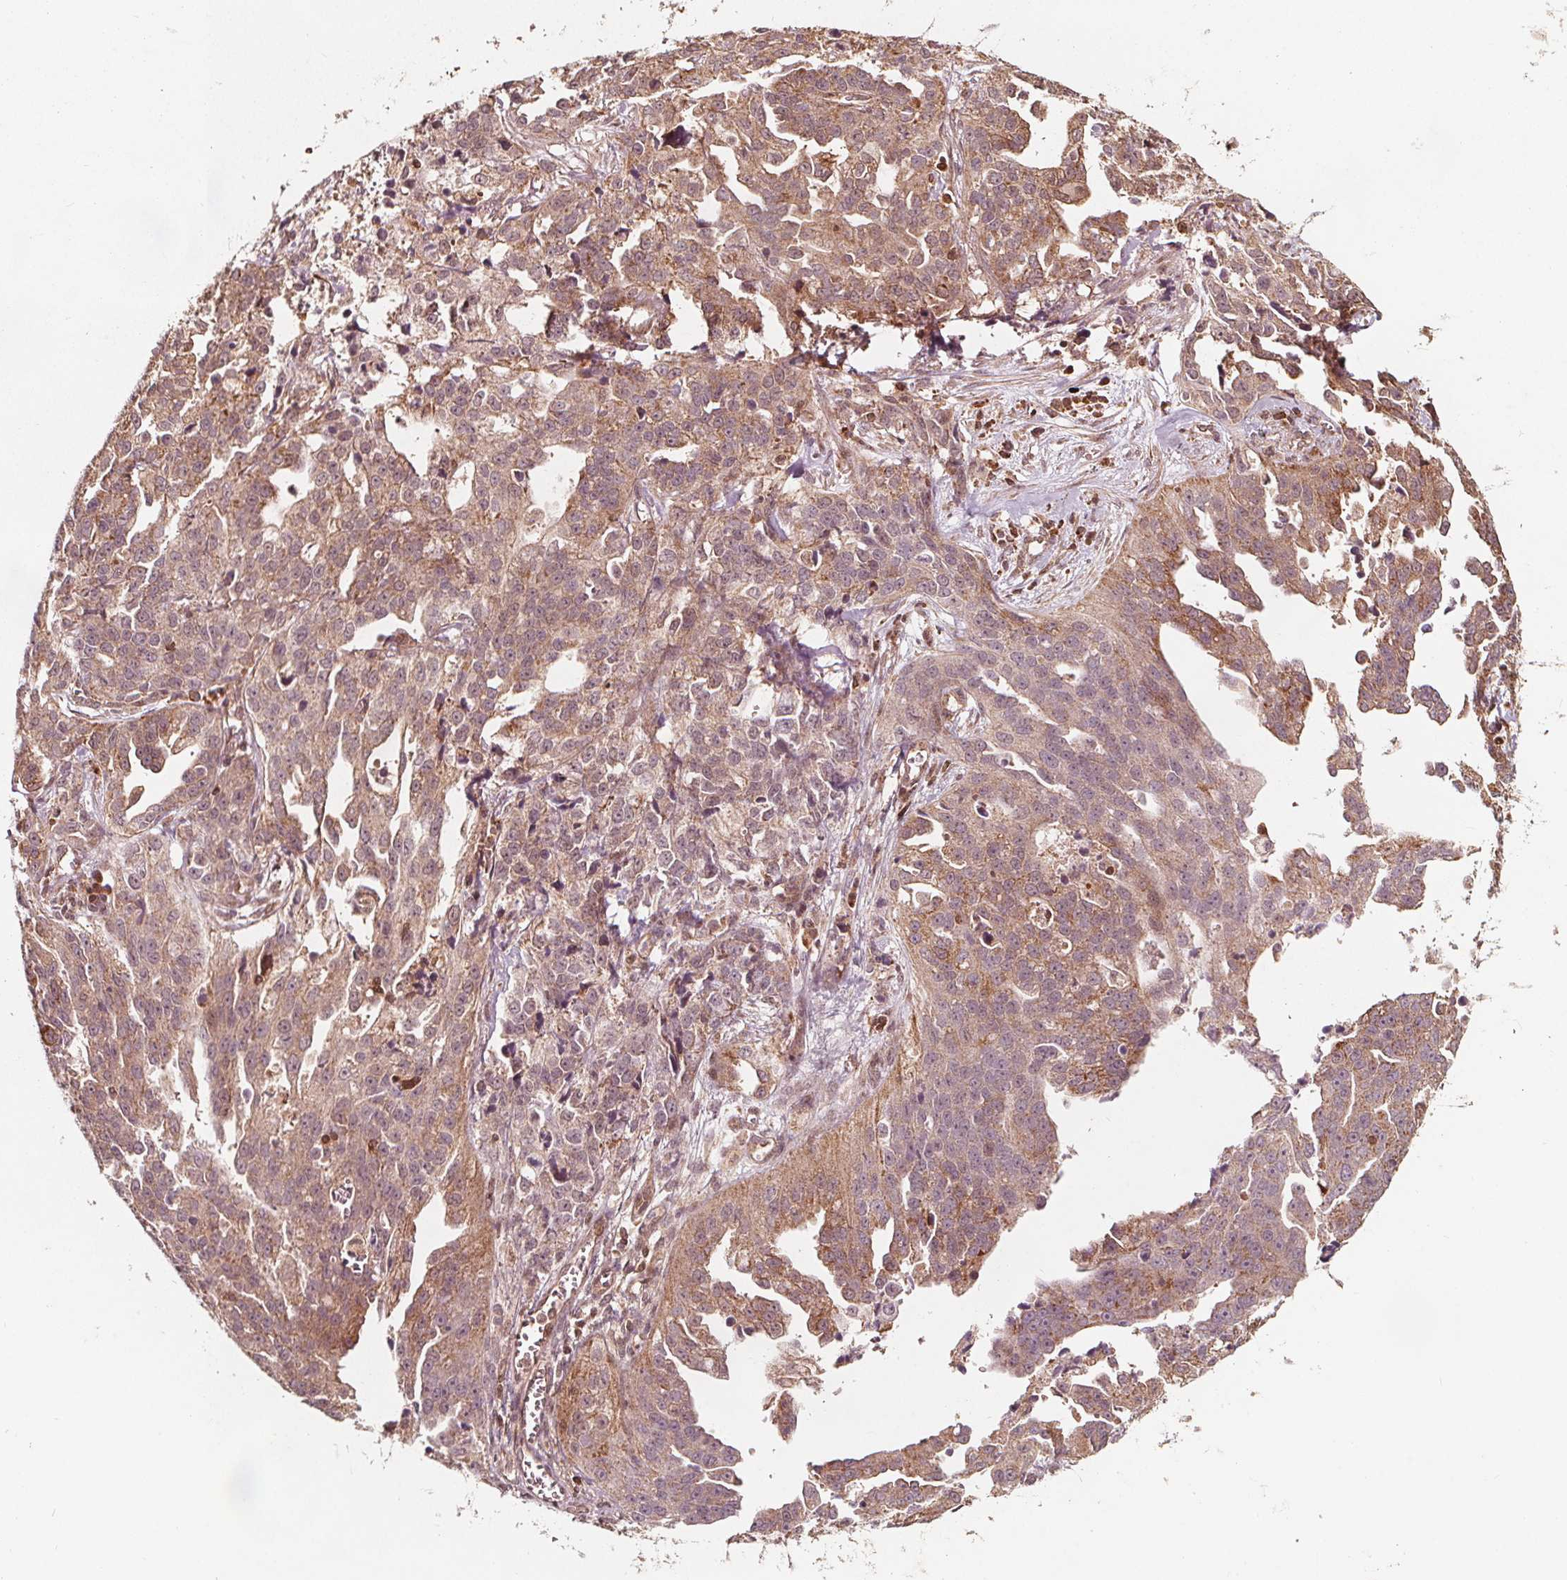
{"staining": {"intensity": "weak", "quantity": ">75%", "location": "cytoplasmic/membranous"}, "tissue": "ovarian cancer", "cell_type": "Tumor cells", "image_type": "cancer", "snomed": [{"axis": "morphology", "description": "Cystadenocarcinoma, serous, NOS"}, {"axis": "topography", "description": "Ovary"}], "caption": "Protein staining by immunohistochemistry (IHC) shows weak cytoplasmic/membranous staining in approximately >75% of tumor cells in ovarian serous cystadenocarcinoma.", "gene": "AIP", "patient": {"sex": "female", "age": 75}}